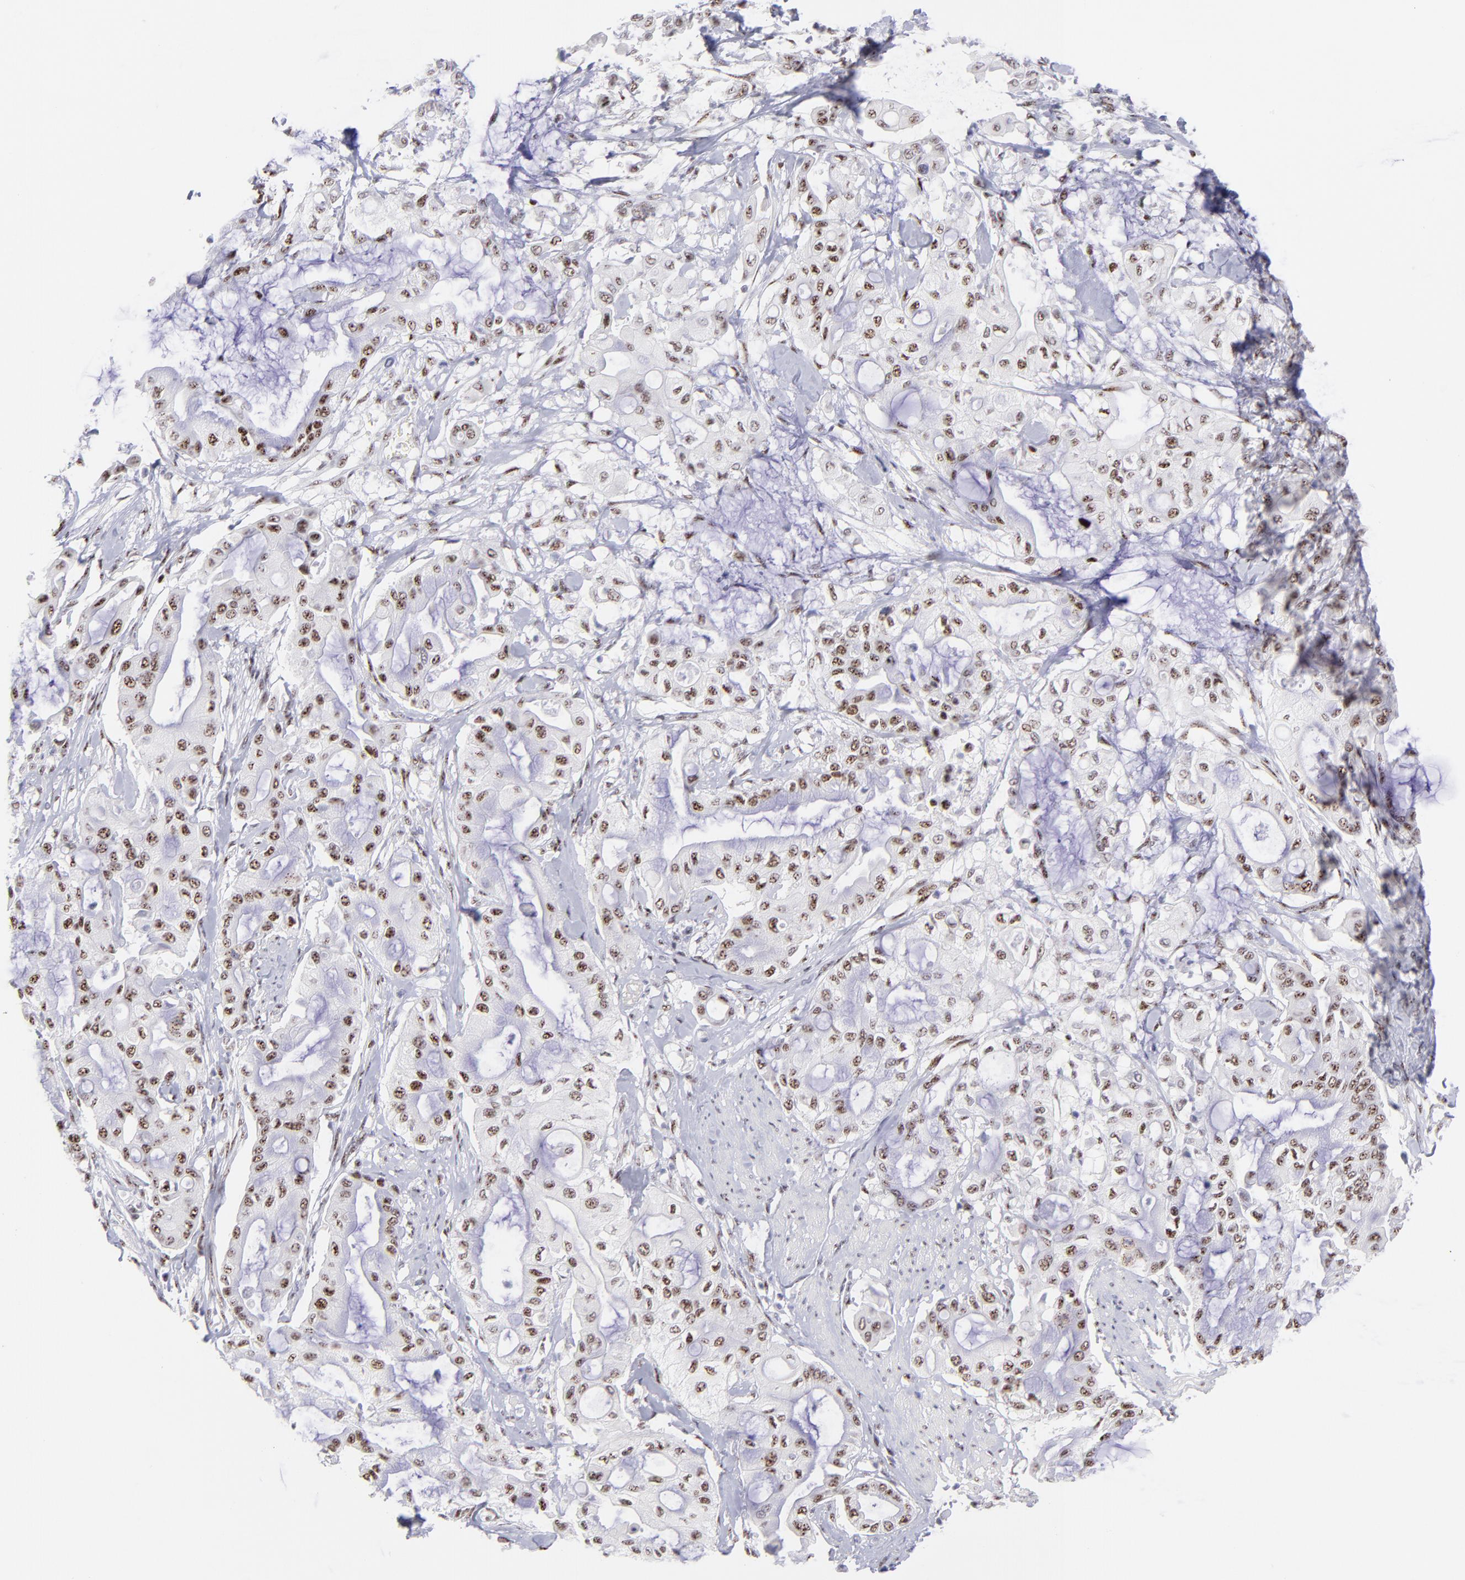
{"staining": {"intensity": "moderate", "quantity": ">75%", "location": "nuclear"}, "tissue": "pancreatic cancer", "cell_type": "Tumor cells", "image_type": "cancer", "snomed": [{"axis": "morphology", "description": "Adenocarcinoma, NOS"}, {"axis": "morphology", "description": "Adenocarcinoma, metastatic, NOS"}, {"axis": "topography", "description": "Lymph node"}, {"axis": "topography", "description": "Pancreas"}, {"axis": "topography", "description": "Duodenum"}], "caption": "Human pancreatic adenocarcinoma stained for a protein (brown) exhibits moderate nuclear positive expression in approximately >75% of tumor cells.", "gene": "CDC25C", "patient": {"sex": "female", "age": 64}}